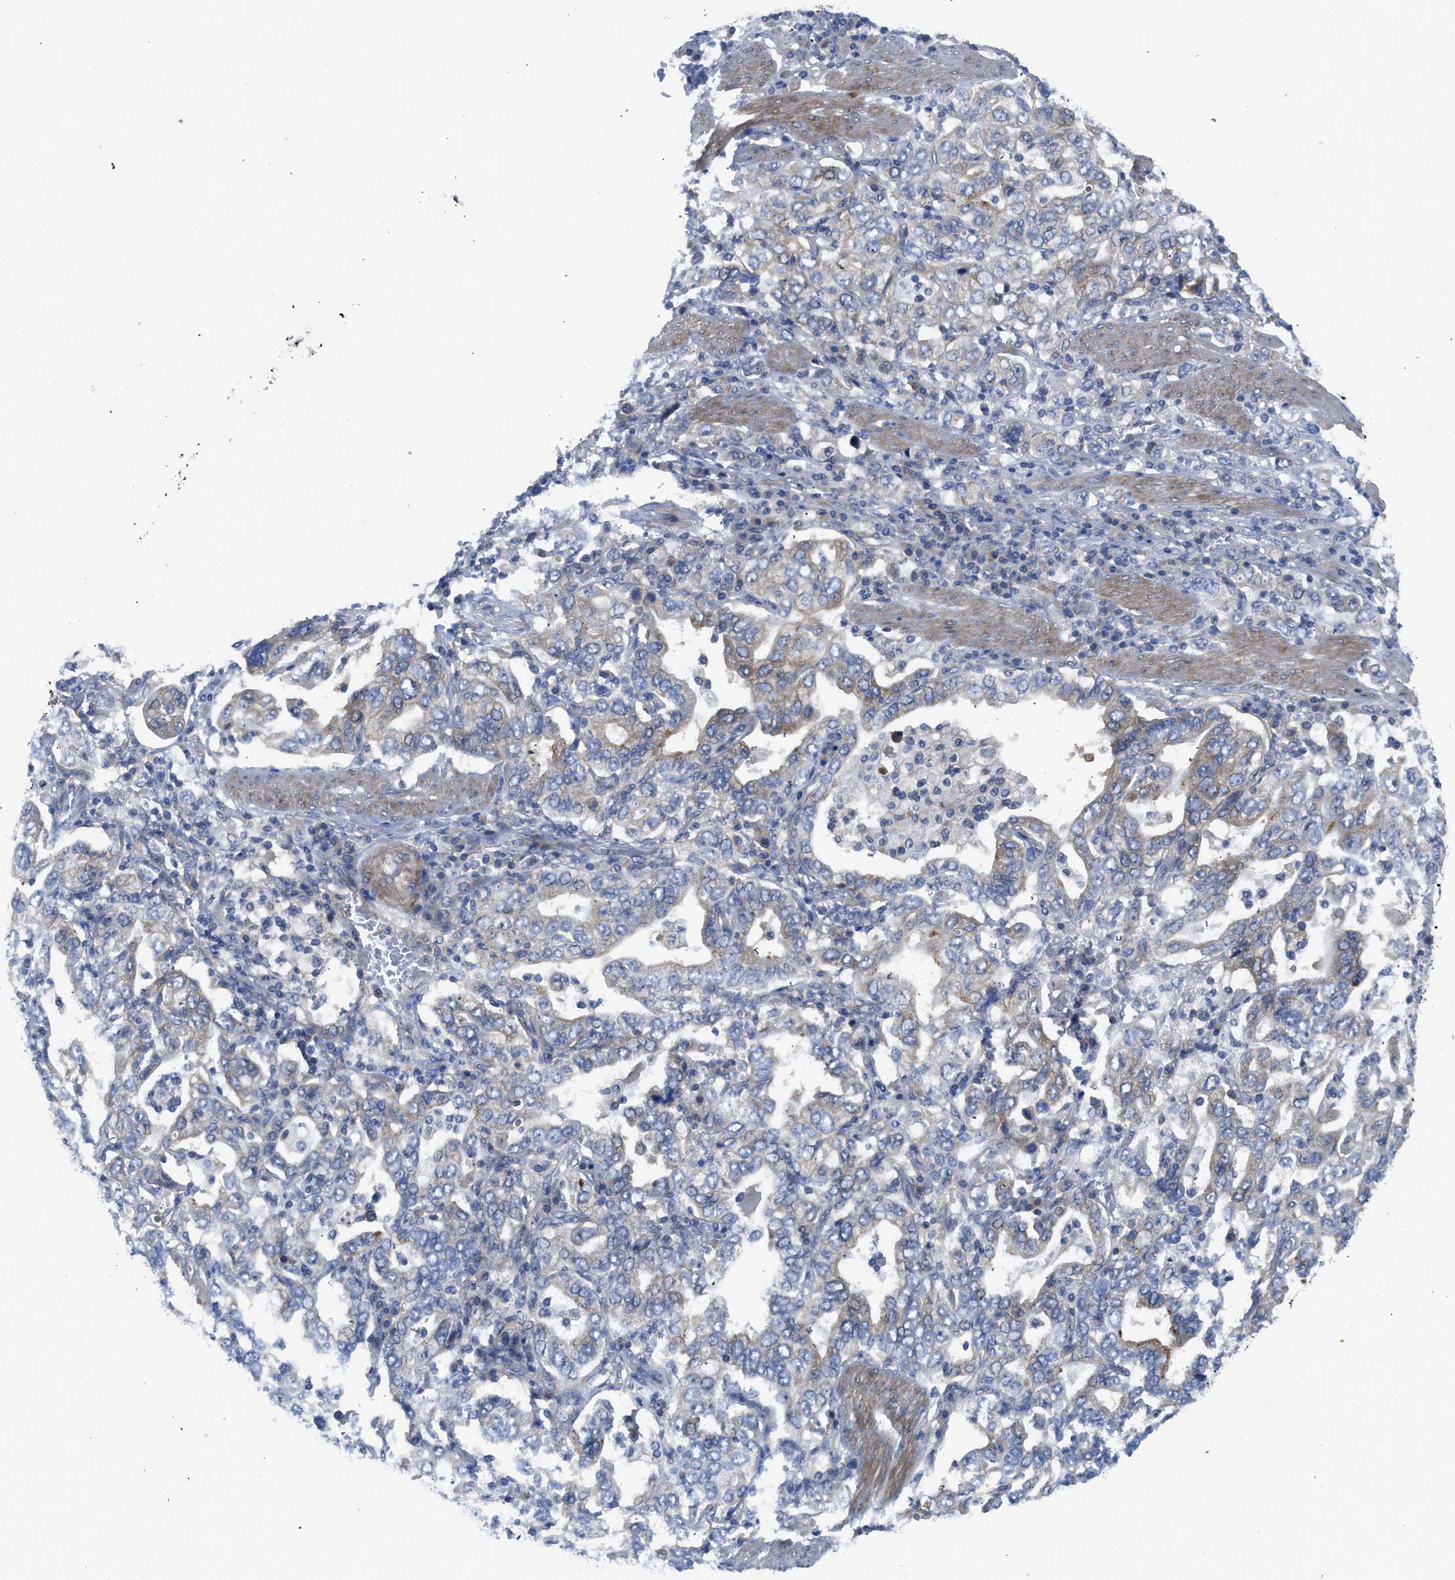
{"staining": {"intensity": "negative", "quantity": "none", "location": "none"}, "tissue": "stomach cancer", "cell_type": "Tumor cells", "image_type": "cancer", "snomed": [{"axis": "morphology", "description": "Adenocarcinoma, NOS"}, {"axis": "topography", "description": "Stomach, upper"}], "caption": "Protein analysis of stomach cancer reveals no significant expression in tumor cells. (Brightfield microscopy of DAB immunohistochemistry (IHC) at high magnification).", "gene": "PANX1", "patient": {"sex": "male", "age": 62}}